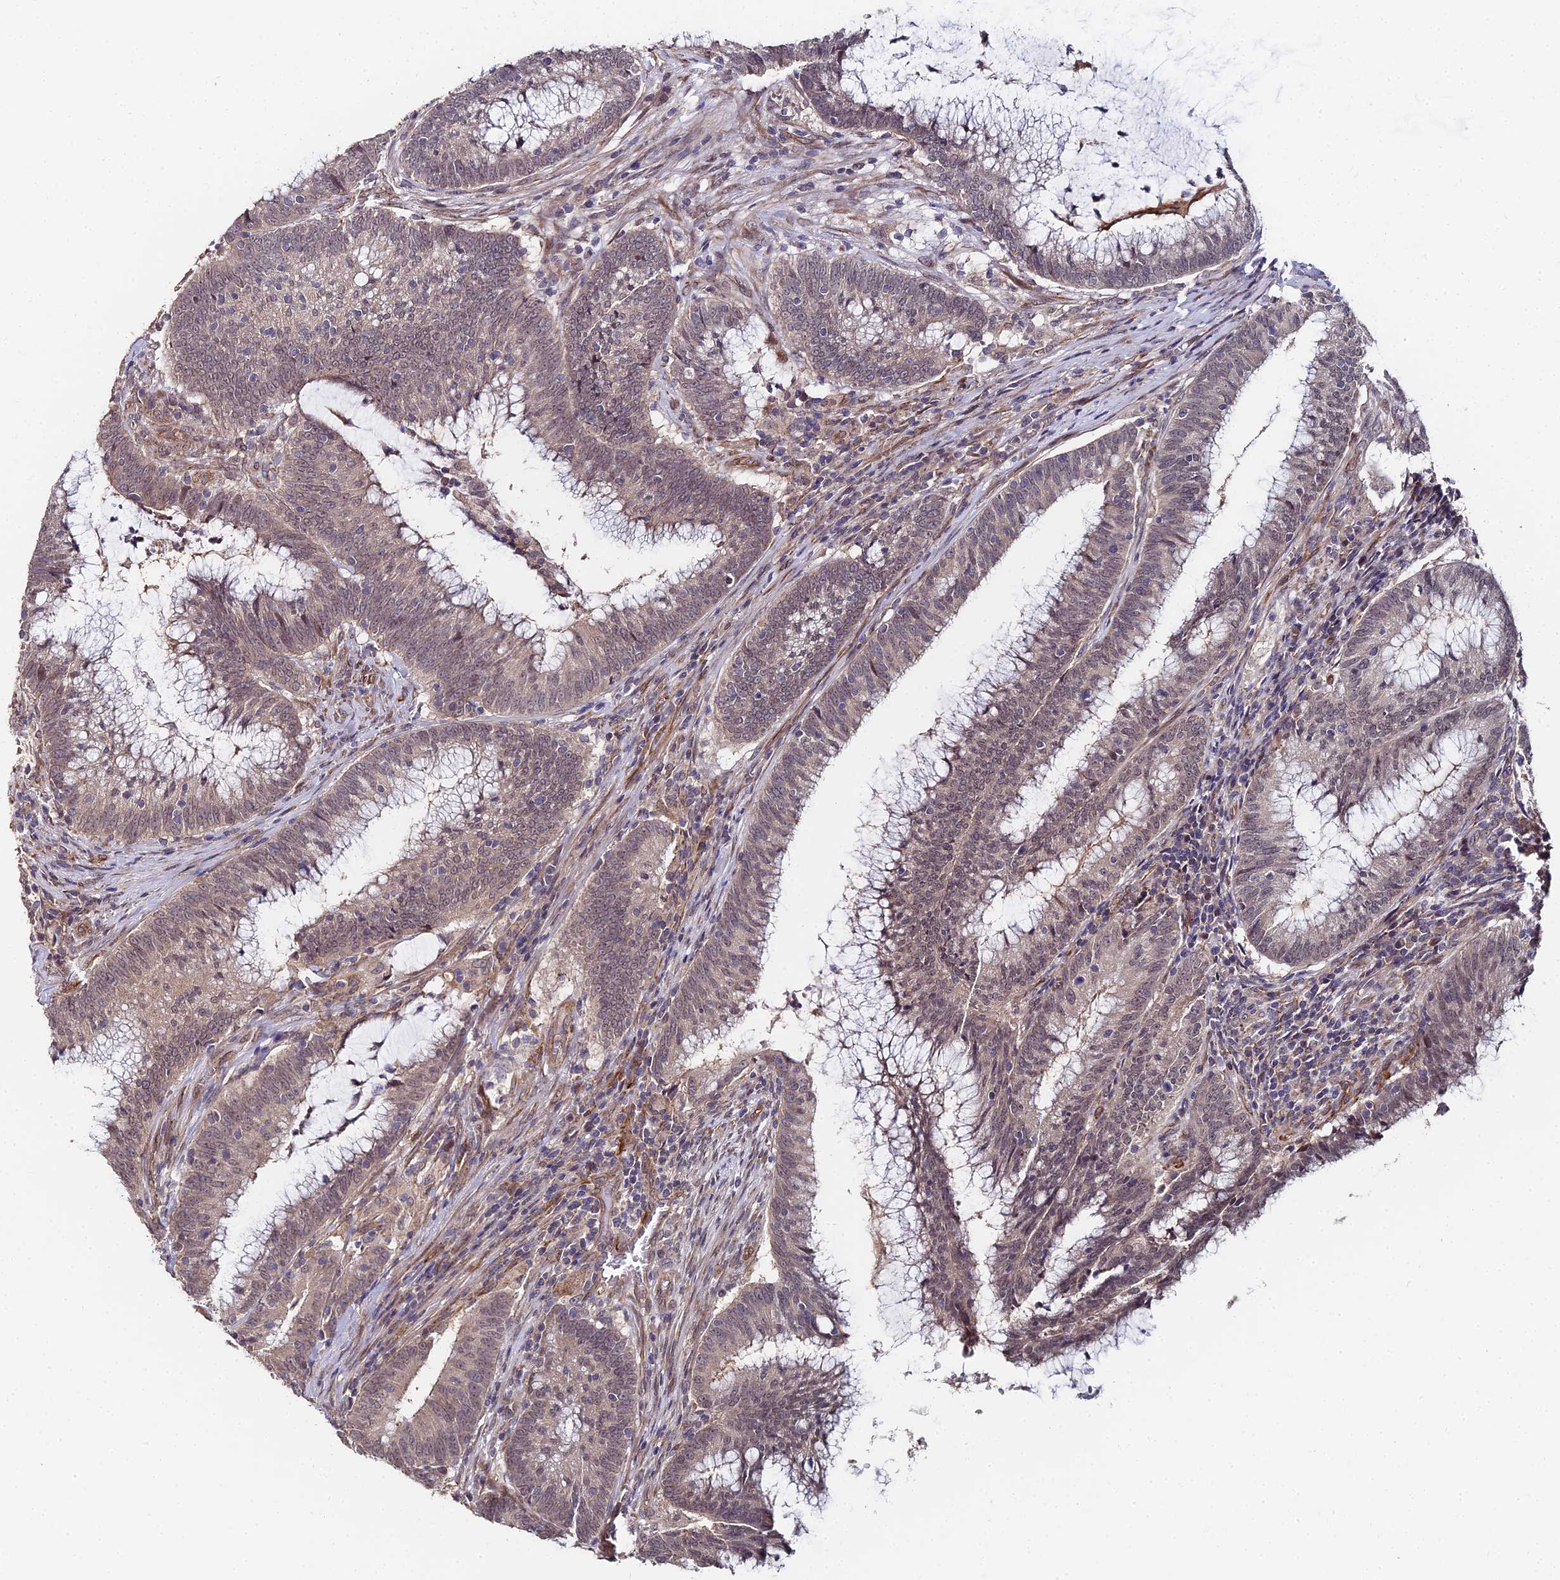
{"staining": {"intensity": "weak", "quantity": "25%-75%", "location": "cytoplasmic/membranous"}, "tissue": "colorectal cancer", "cell_type": "Tumor cells", "image_type": "cancer", "snomed": [{"axis": "morphology", "description": "Adenocarcinoma, NOS"}, {"axis": "topography", "description": "Rectum"}], "caption": "Colorectal adenocarcinoma tissue exhibits weak cytoplasmic/membranous positivity in approximately 25%-75% of tumor cells", "gene": "C4orf19", "patient": {"sex": "female", "age": 77}}